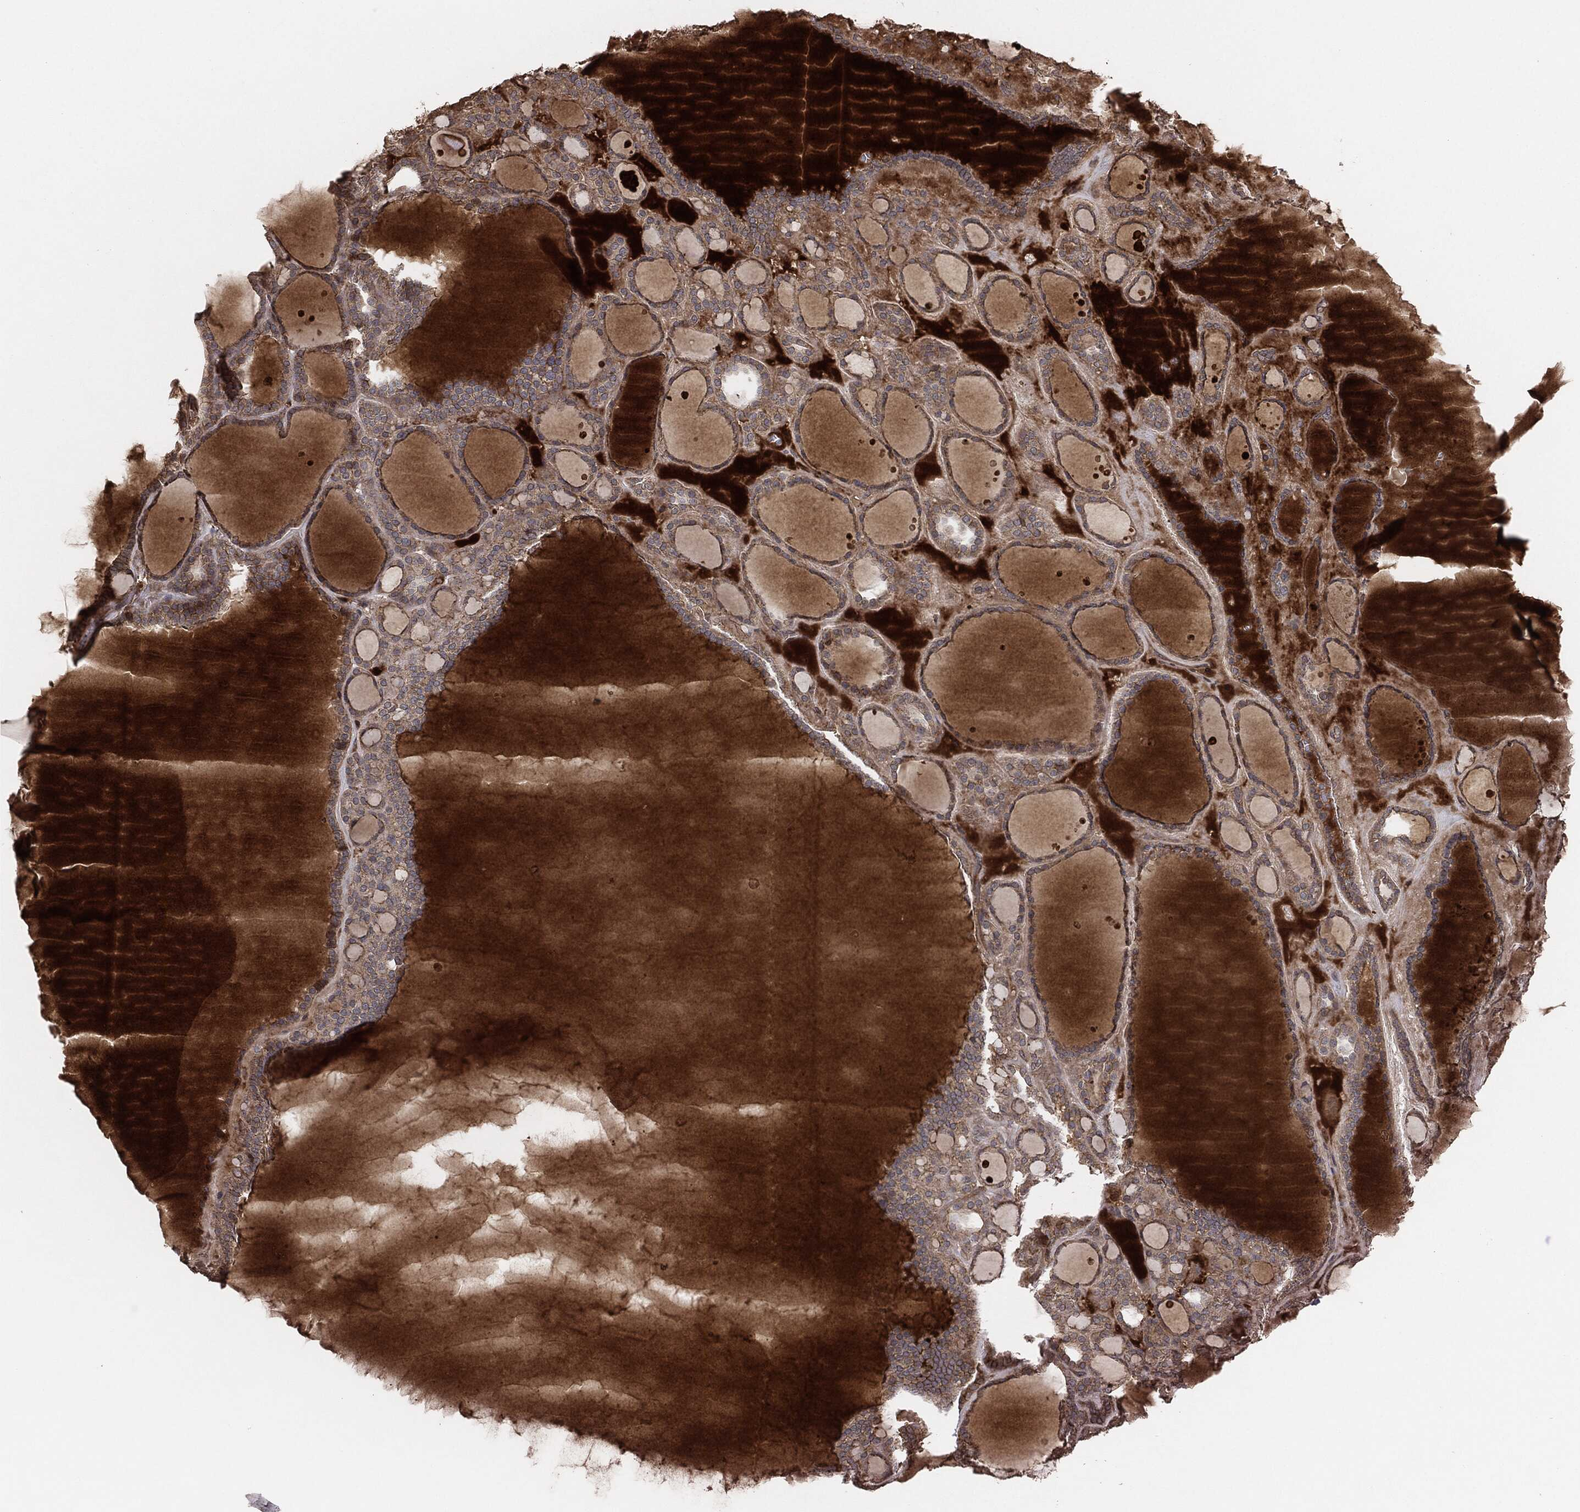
{"staining": {"intensity": "moderate", "quantity": ">75%", "location": "cytoplasmic/membranous"}, "tissue": "thyroid gland", "cell_type": "Glandular cells", "image_type": "normal", "snomed": [{"axis": "morphology", "description": "Normal tissue, NOS"}, {"axis": "topography", "description": "Thyroid gland"}], "caption": "Glandular cells demonstrate medium levels of moderate cytoplasmic/membranous positivity in approximately >75% of cells in normal thyroid gland. The protein of interest is shown in brown color, while the nuclei are stained blue.", "gene": "ERBIN", "patient": {"sex": "male", "age": 63}}